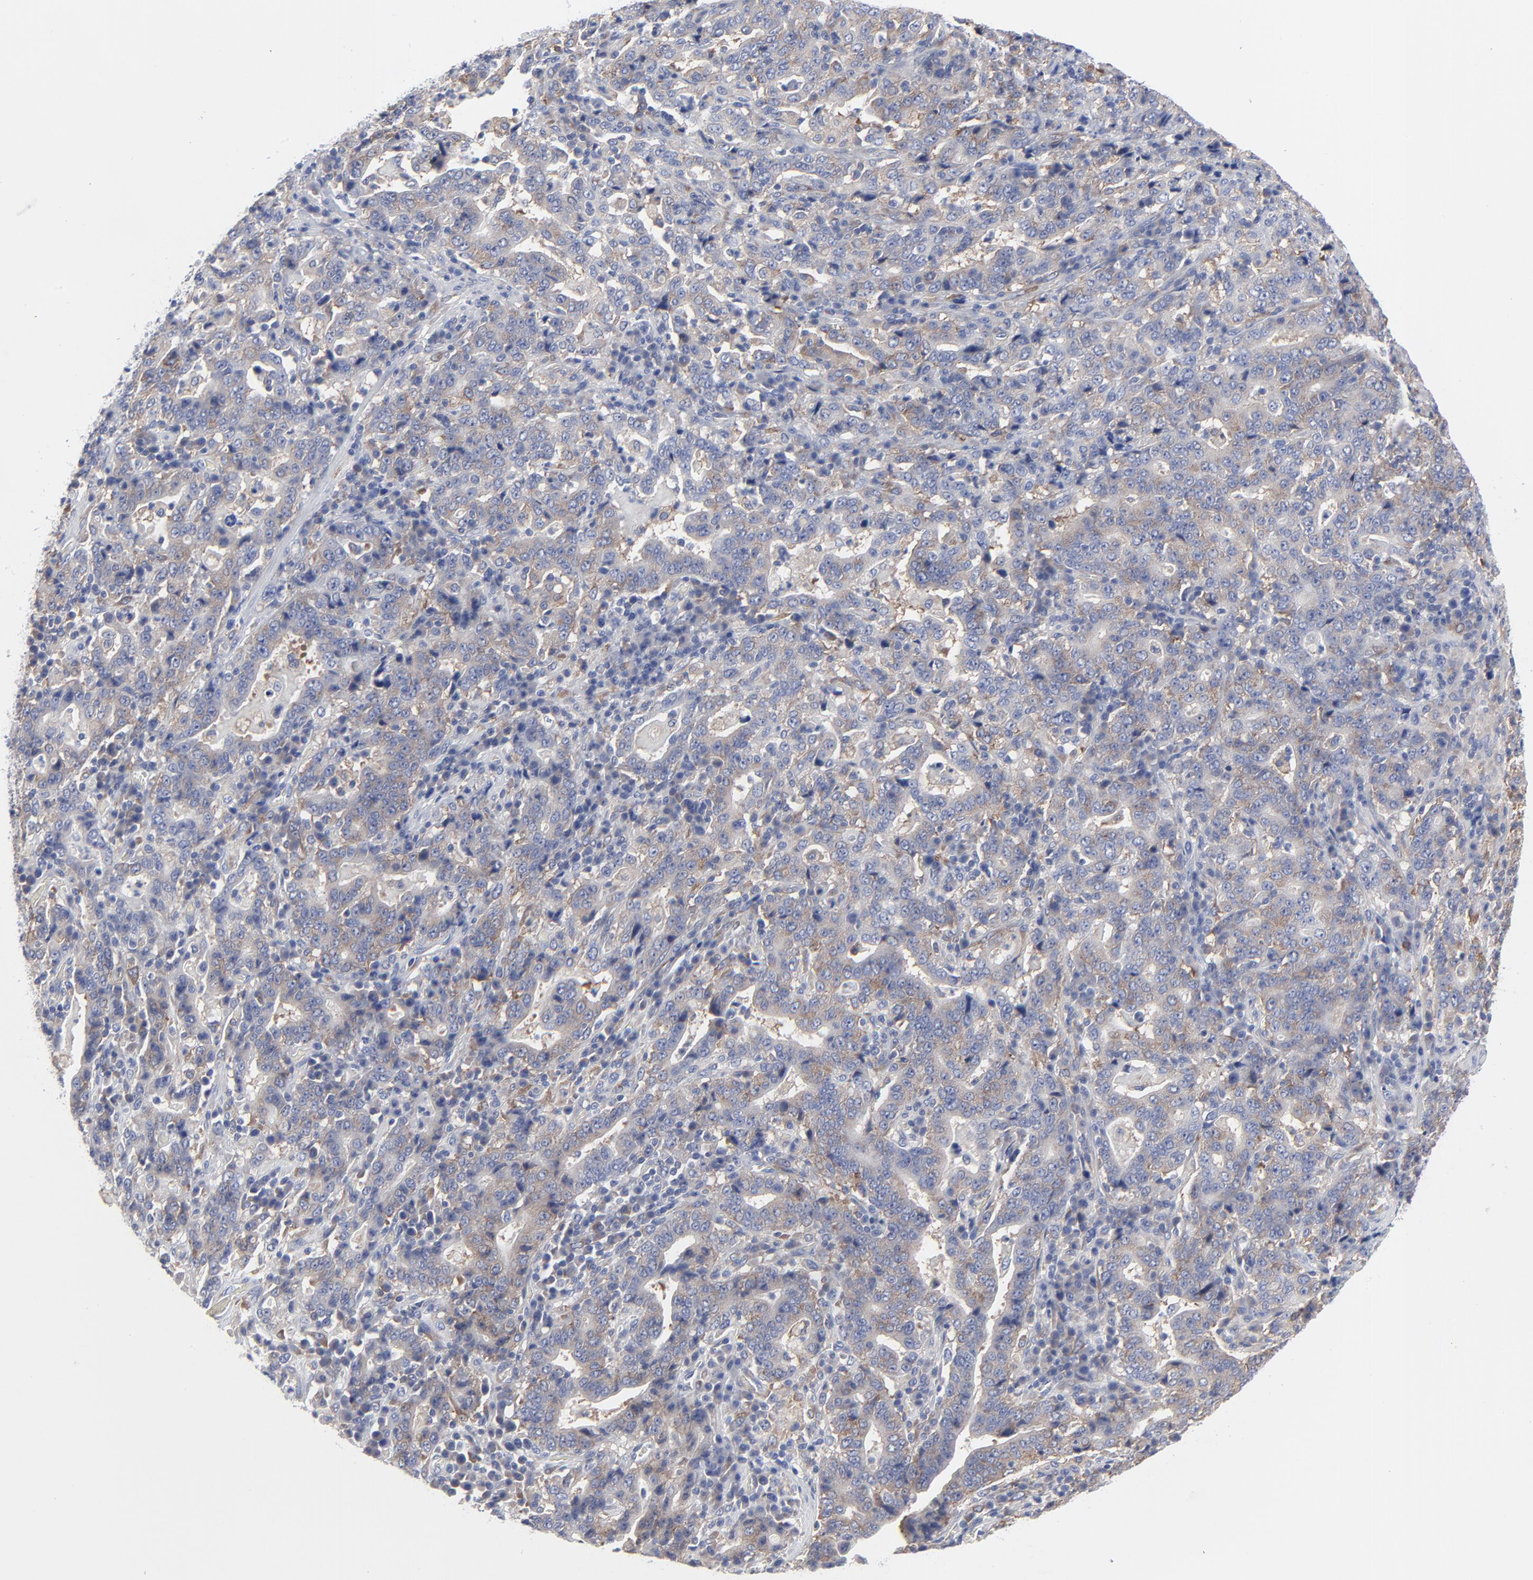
{"staining": {"intensity": "weak", "quantity": "25%-75%", "location": "cytoplasmic/membranous"}, "tissue": "stomach cancer", "cell_type": "Tumor cells", "image_type": "cancer", "snomed": [{"axis": "morphology", "description": "Normal tissue, NOS"}, {"axis": "morphology", "description": "Adenocarcinoma, NOS"}, {"axis": "topography", "description": "Stomach, upper"}, {"axis": "topography", "description": "Stomach"}], "caption": "This image reveals IHC staining of stomach cancer, with low weak cytoplasmic/membranous expression in about 25%-75% of tumor cells.", "gene": "STAT2", "patient": {"sex": "male", "age": 59}}